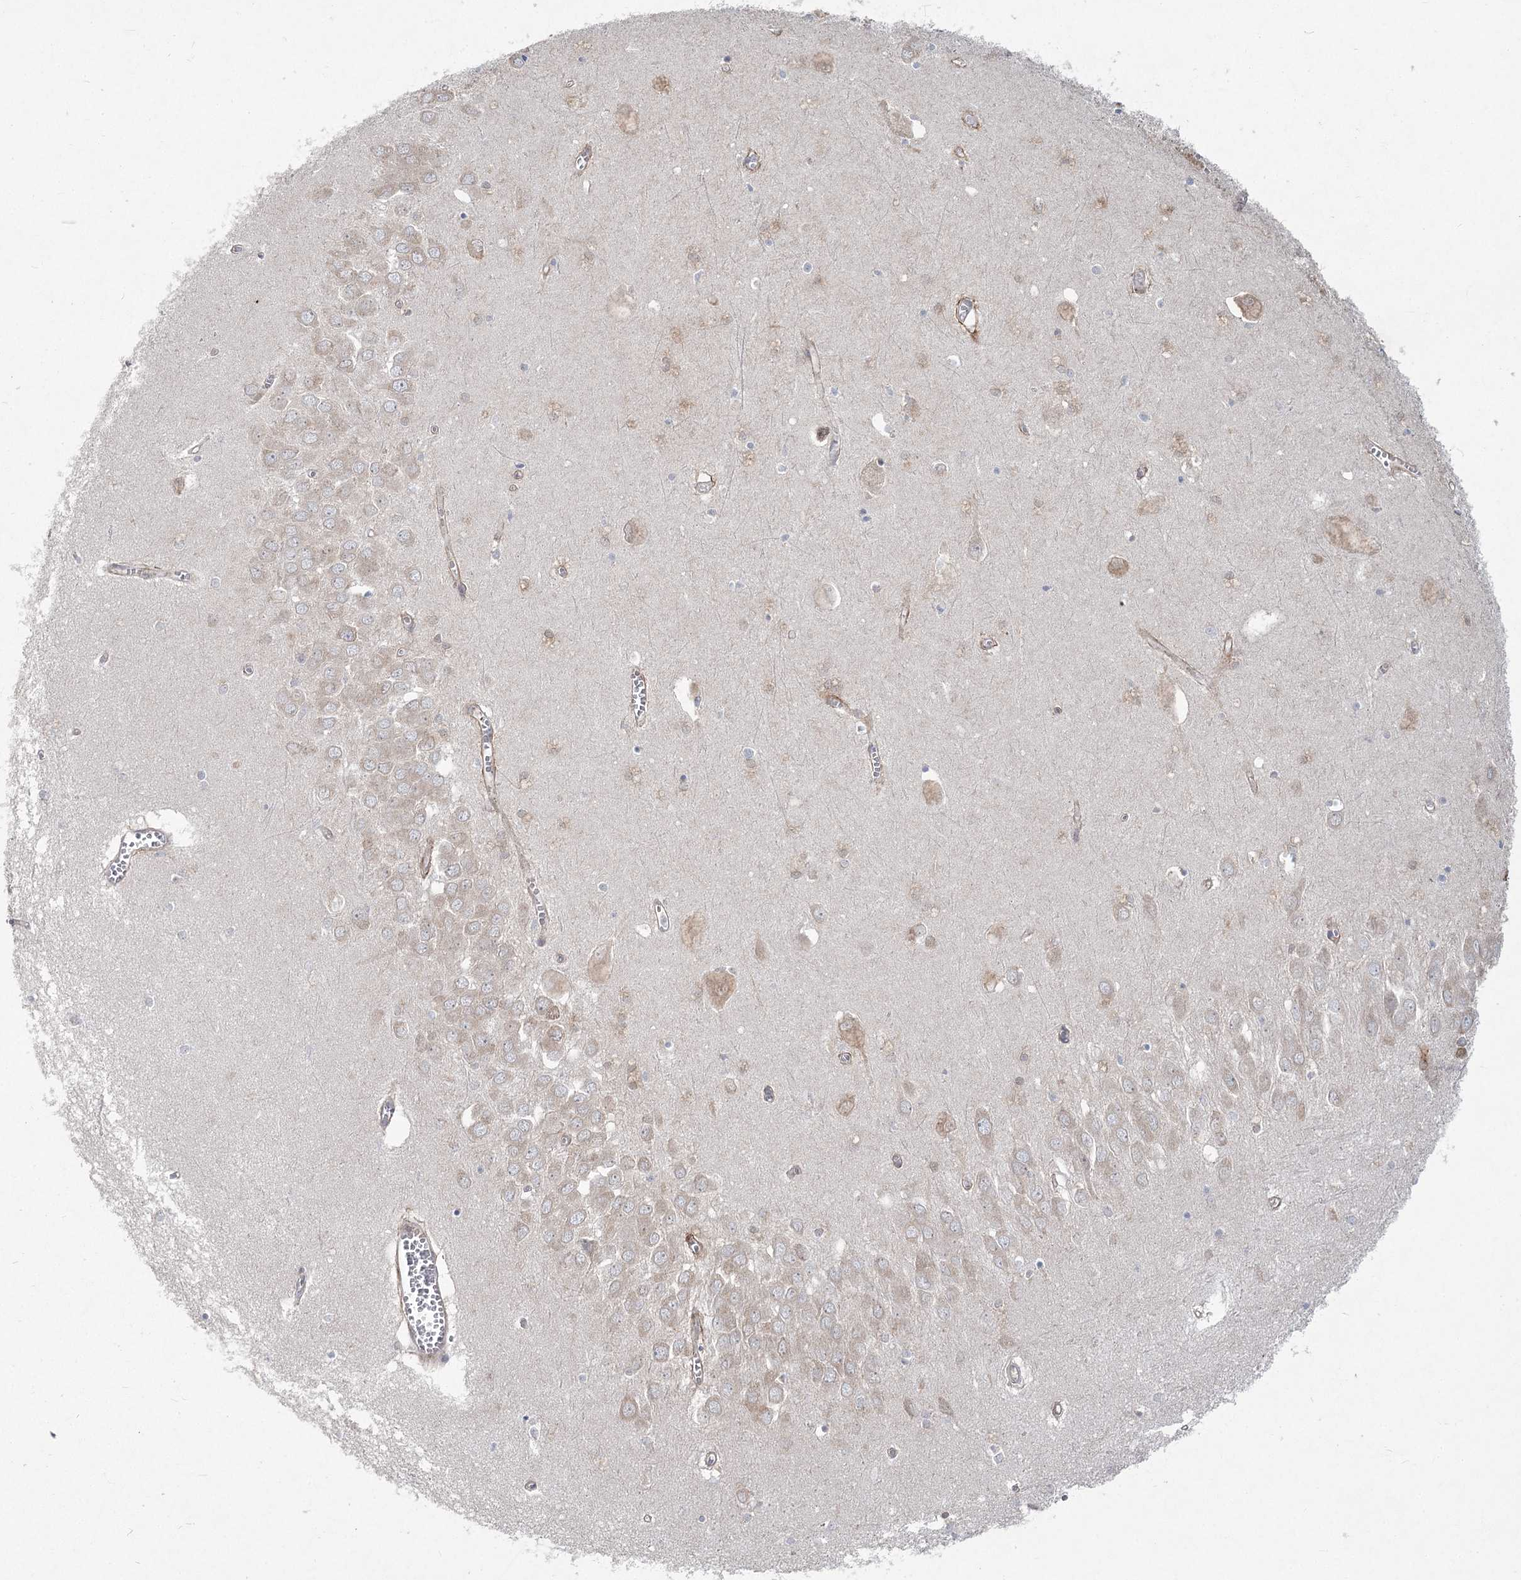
{"staining": {"intensity": "weak", "quantity": "<25%", "location": "cytoplasmic/membranous"}, "tissue": "hippocampus", "cell_type": "Glial cells", "image_type": "normal", "snomed": [{"axis": "morphology", "description": "Normal tissue, NOS"}, {"axis": "topography", "description": "Hippocampus"}], "caption": "A histopathology image of human hippocampus is negative for staining in glial cells. (Stains: DAB IHC with hematoxylin counter stain, Microscopy: brightfield microscopy at high magnification).", "gene": "CAMTA1", "patient": {"sex": "male", "age": 70}}